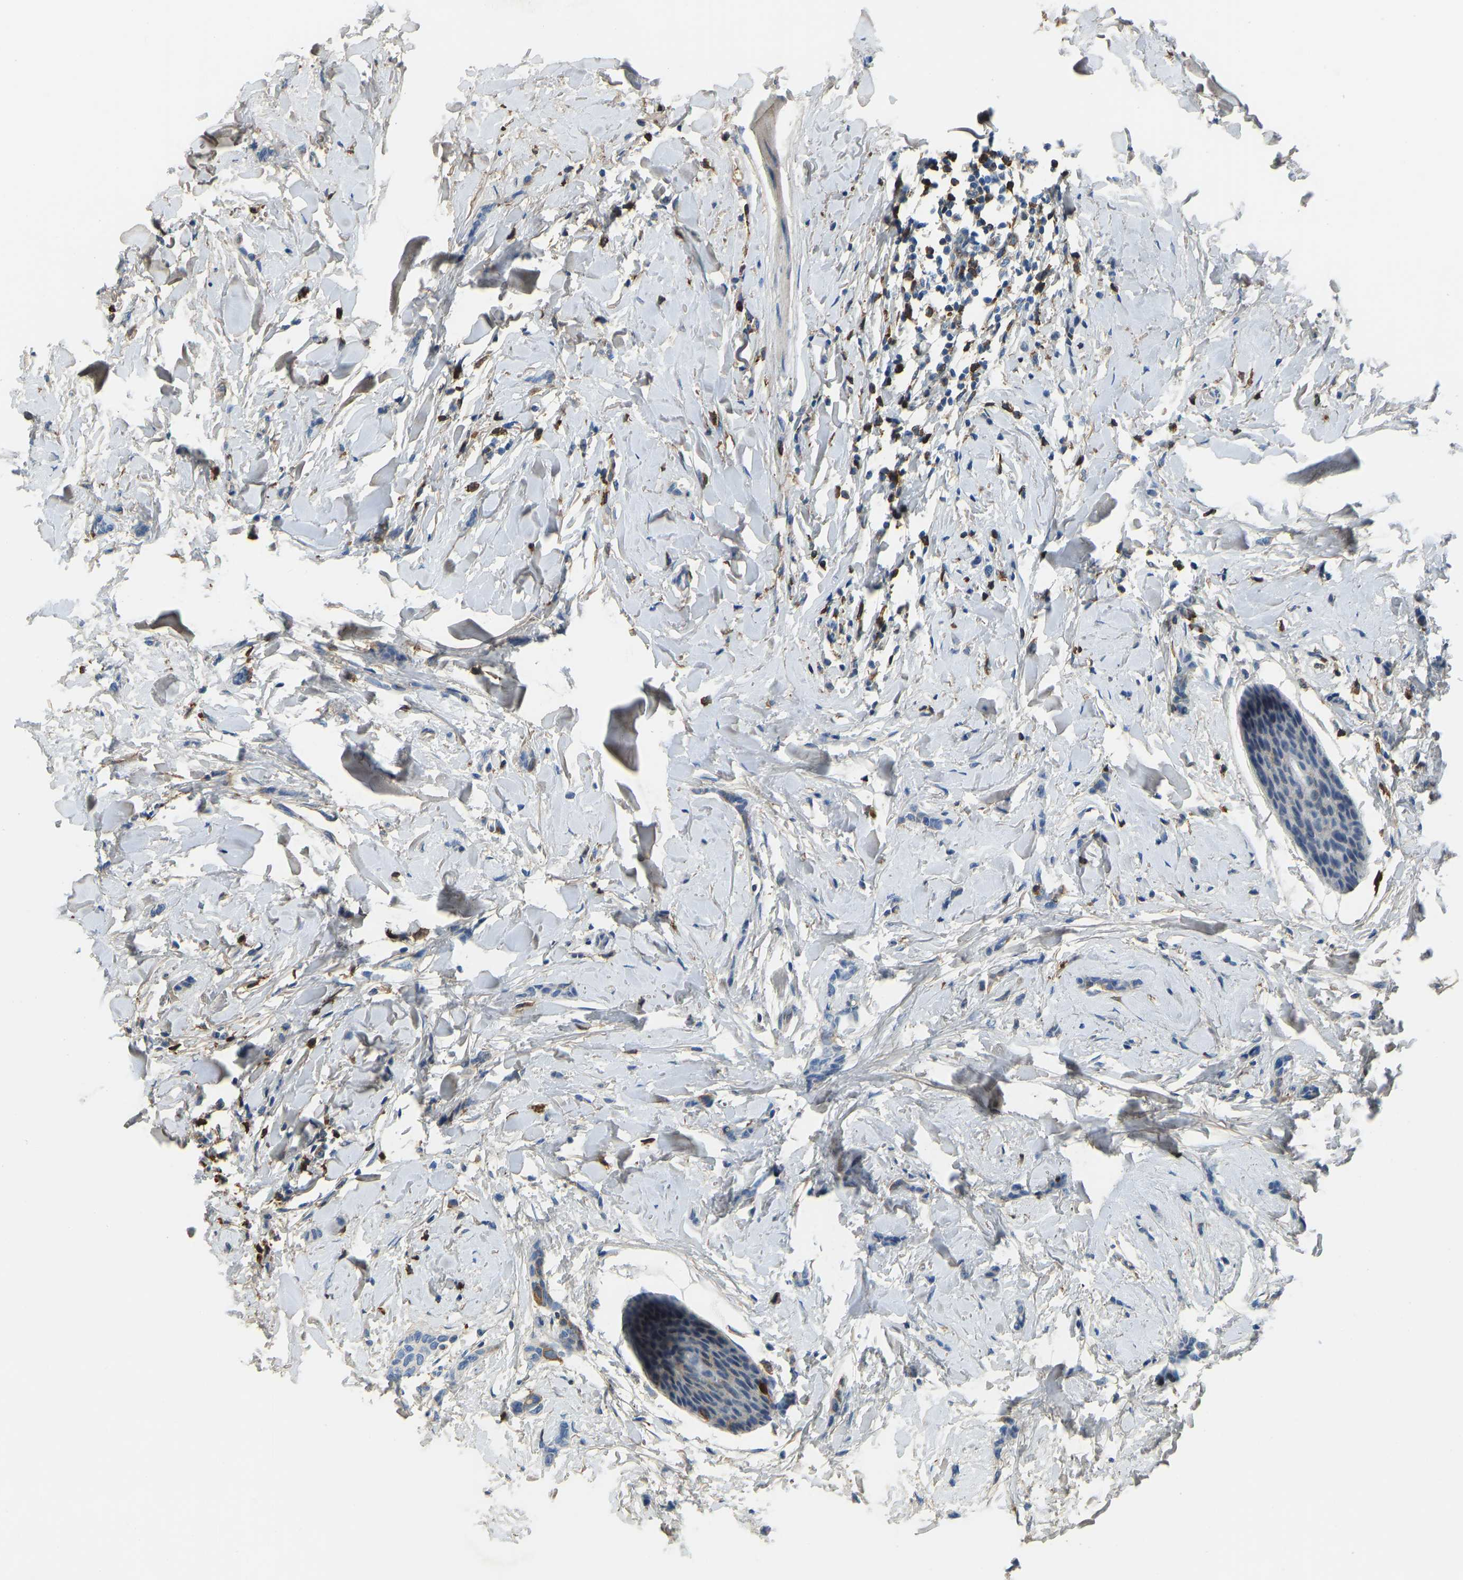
{"staining": {"intensity": "negative", "quantity": "none", "location": "none"}, "tissue": "breast cancer", "cell_type": "Tumor cells", "image_type": "cancer", "snomed": [{"axis": "morphology", "description": "Lobular carcinoma"}, {"axis": "topography", "description": "Skin"}, {"axis": "topography", "description": "Breast"}], "caption": "DAB (3,3'-diaminobenzidine) immunohistochemical staining of human breast lobular carcinoma displays no significant expression in tumor cells.", "gene": "THBS4", "patient": {"sex": "female", "age": 46}}